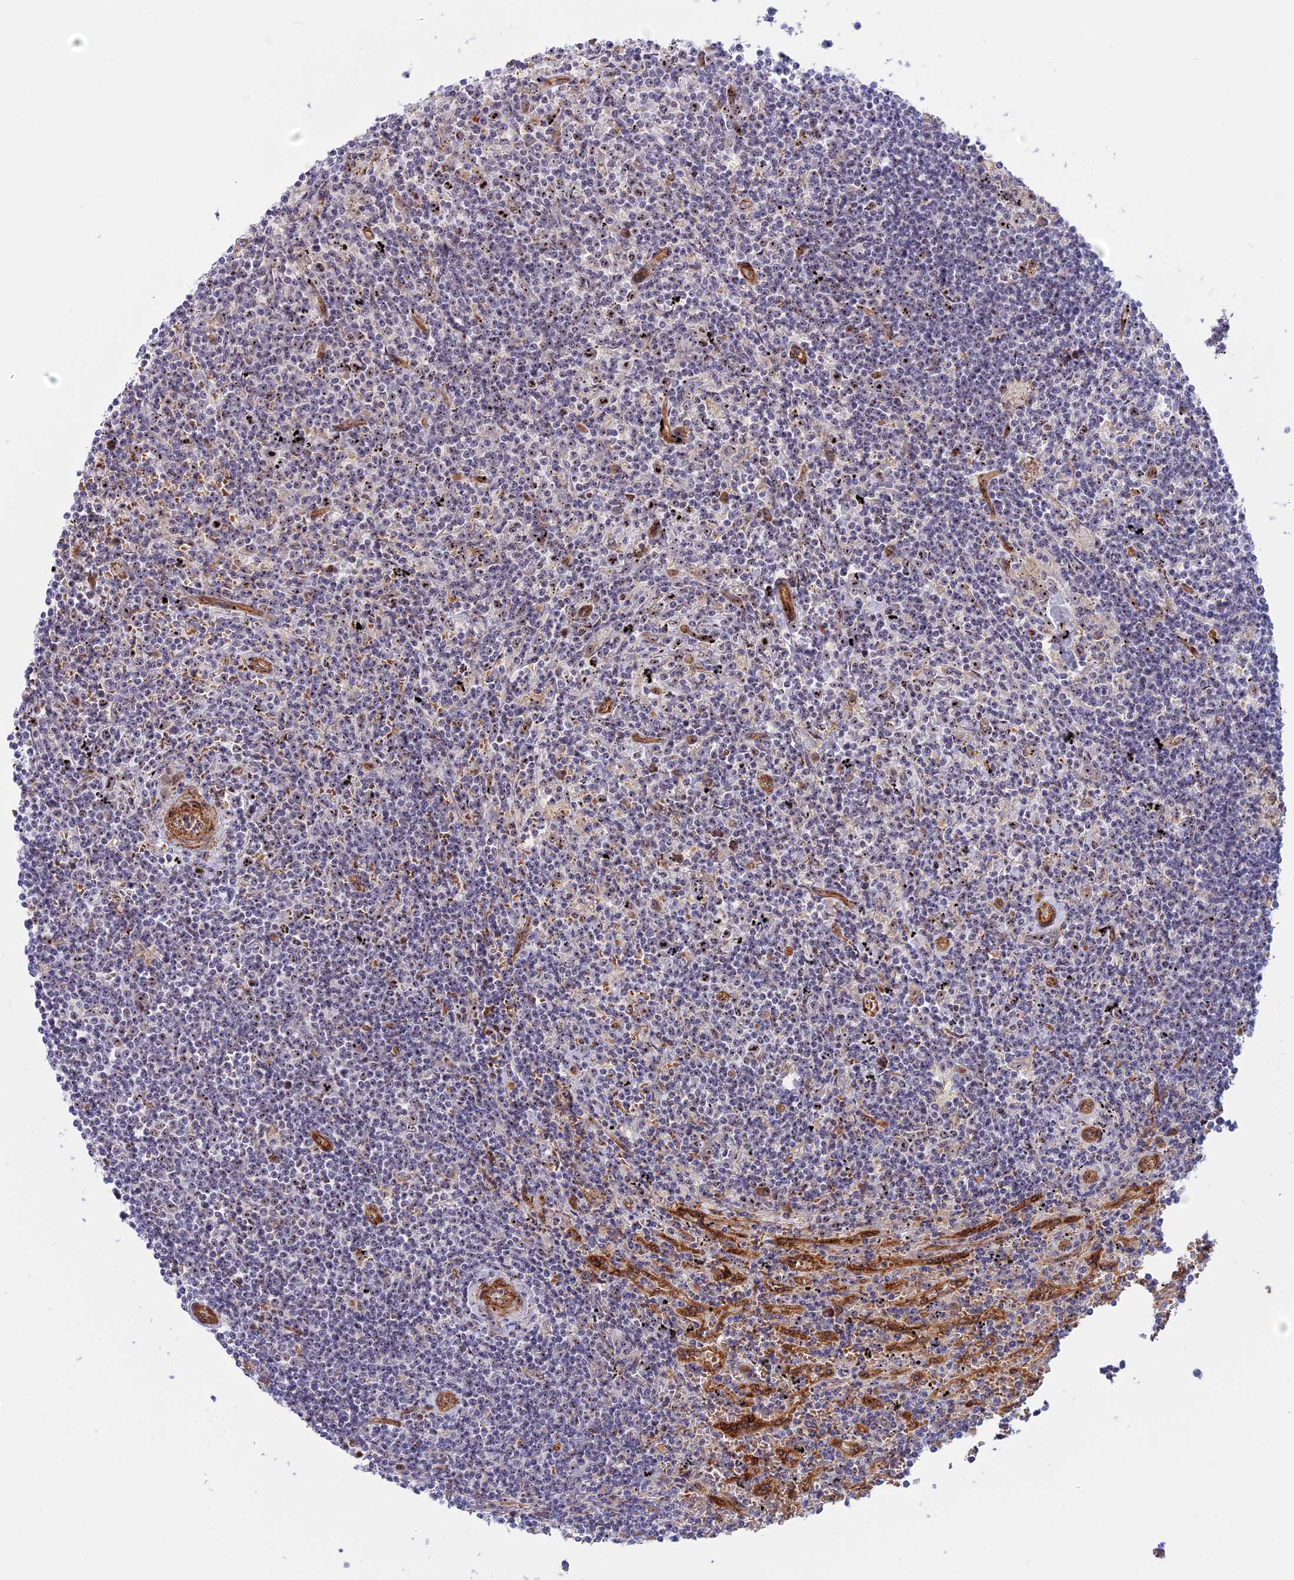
{"staining": {"intensity": "negative", "quantity": "none", "location": "none"}, "tissue": "lymphoma", "cell_type": "Tumor cells", "image_type": "cancer", "snomed": [{"axis": "morphology", "description": "Malignant lymphoma, non-Hodgkin's type, Low grade"}, {"axis": "topography", "description": "Spleen"}], "caption": "Immunohistochemical staining of malignant lymphoma, non-Hodgkin's type (low-grade) exhibits no significant positivity in tumor cells.", "gene": "DBNDD1", "patient": {"sex": "male", "age": 76}}